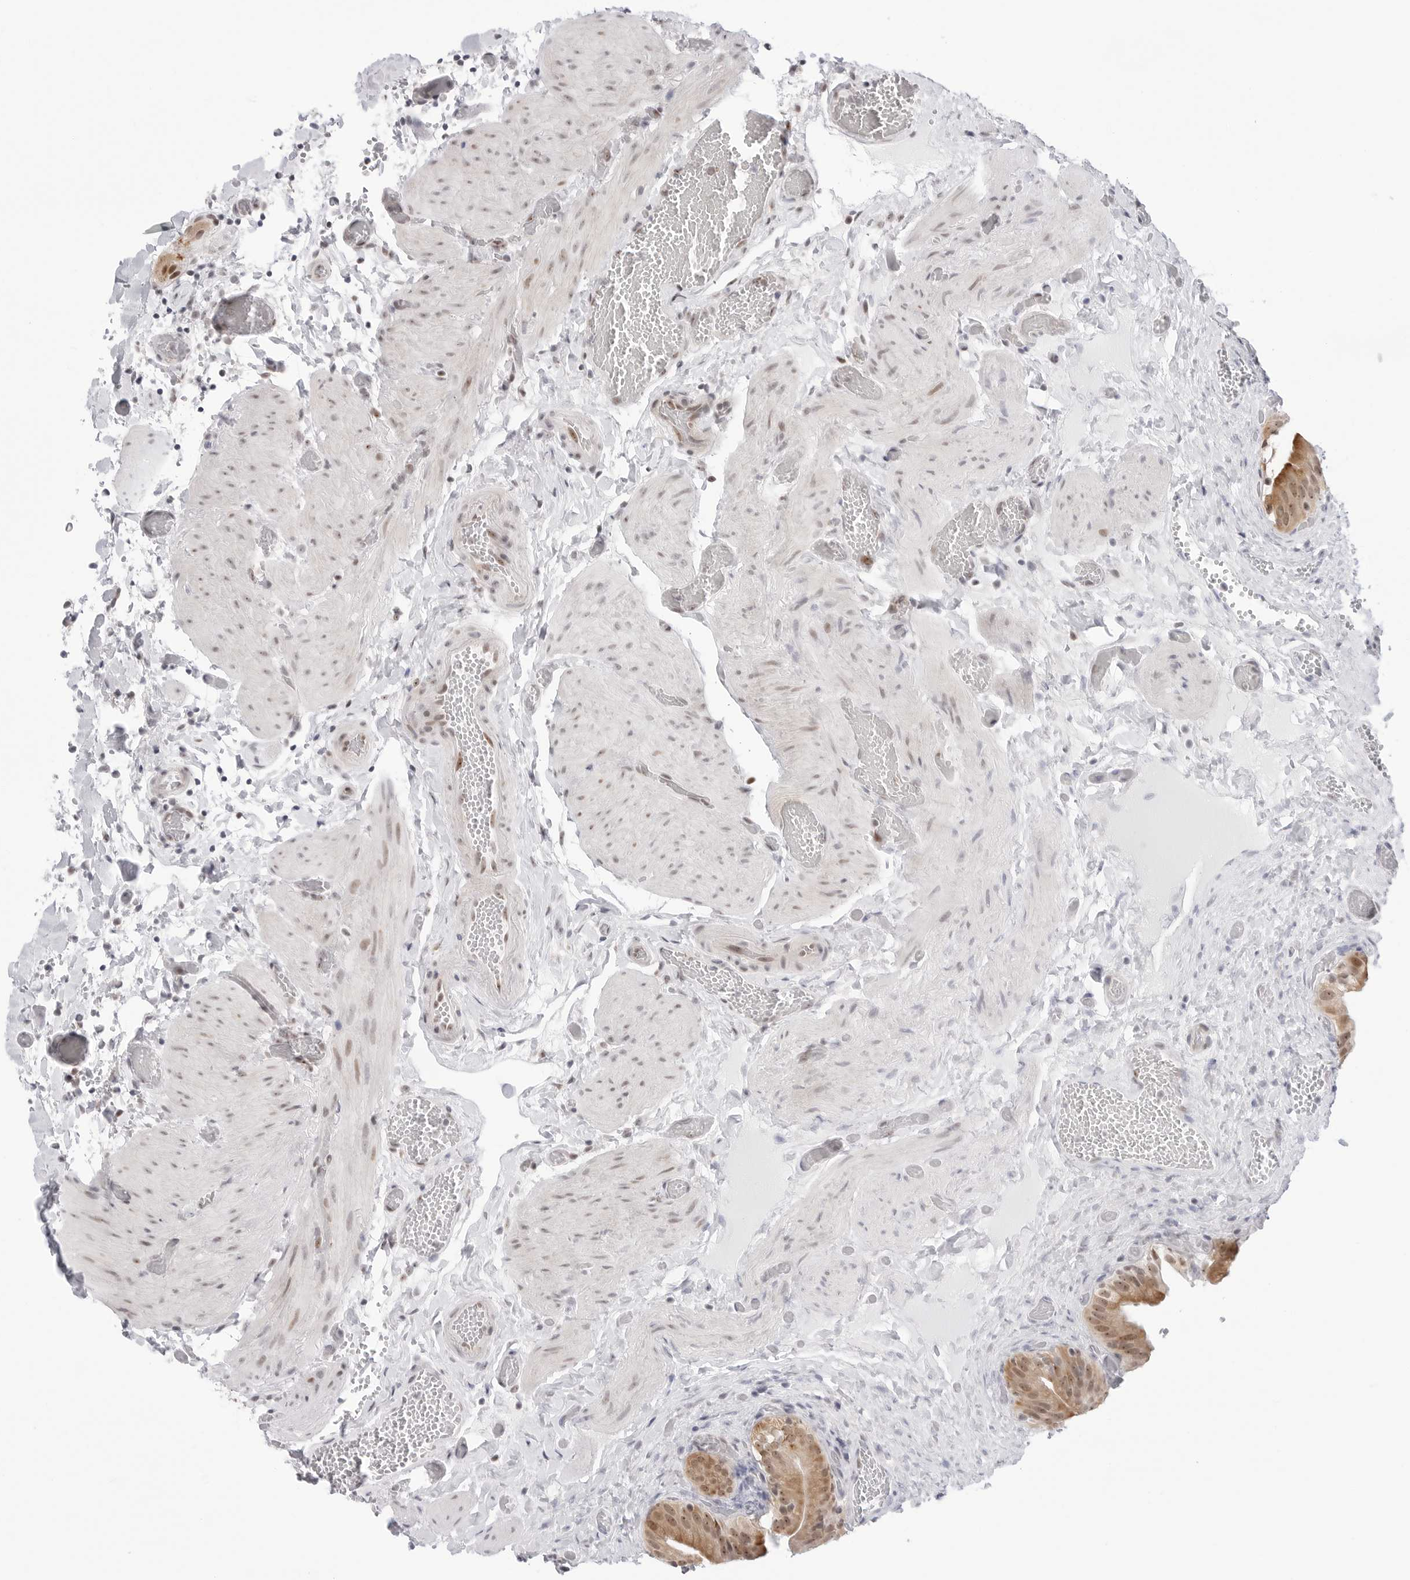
{"staining": {"intensity": "moderate", "quantity": ">75%", "location": "cytoplasmic/membranous,nuclear"}, "tissue": "gallbladder", "cell_type": "Glandular cells", "image_type": "normal", "snomed": [{"axis": "morphology", "description": "Normal tissue, NOS"}, {"axis": "topography", "description": "Gallbladder"}], "caption": "The micrograph reveals a brown stain indicating the presence of a protein in the cytoplasmic/membranous,nuclear of glandular cells in gallbladder.", "gene": "C1orf162", "patient": {"sex": "female", "age": 64}}